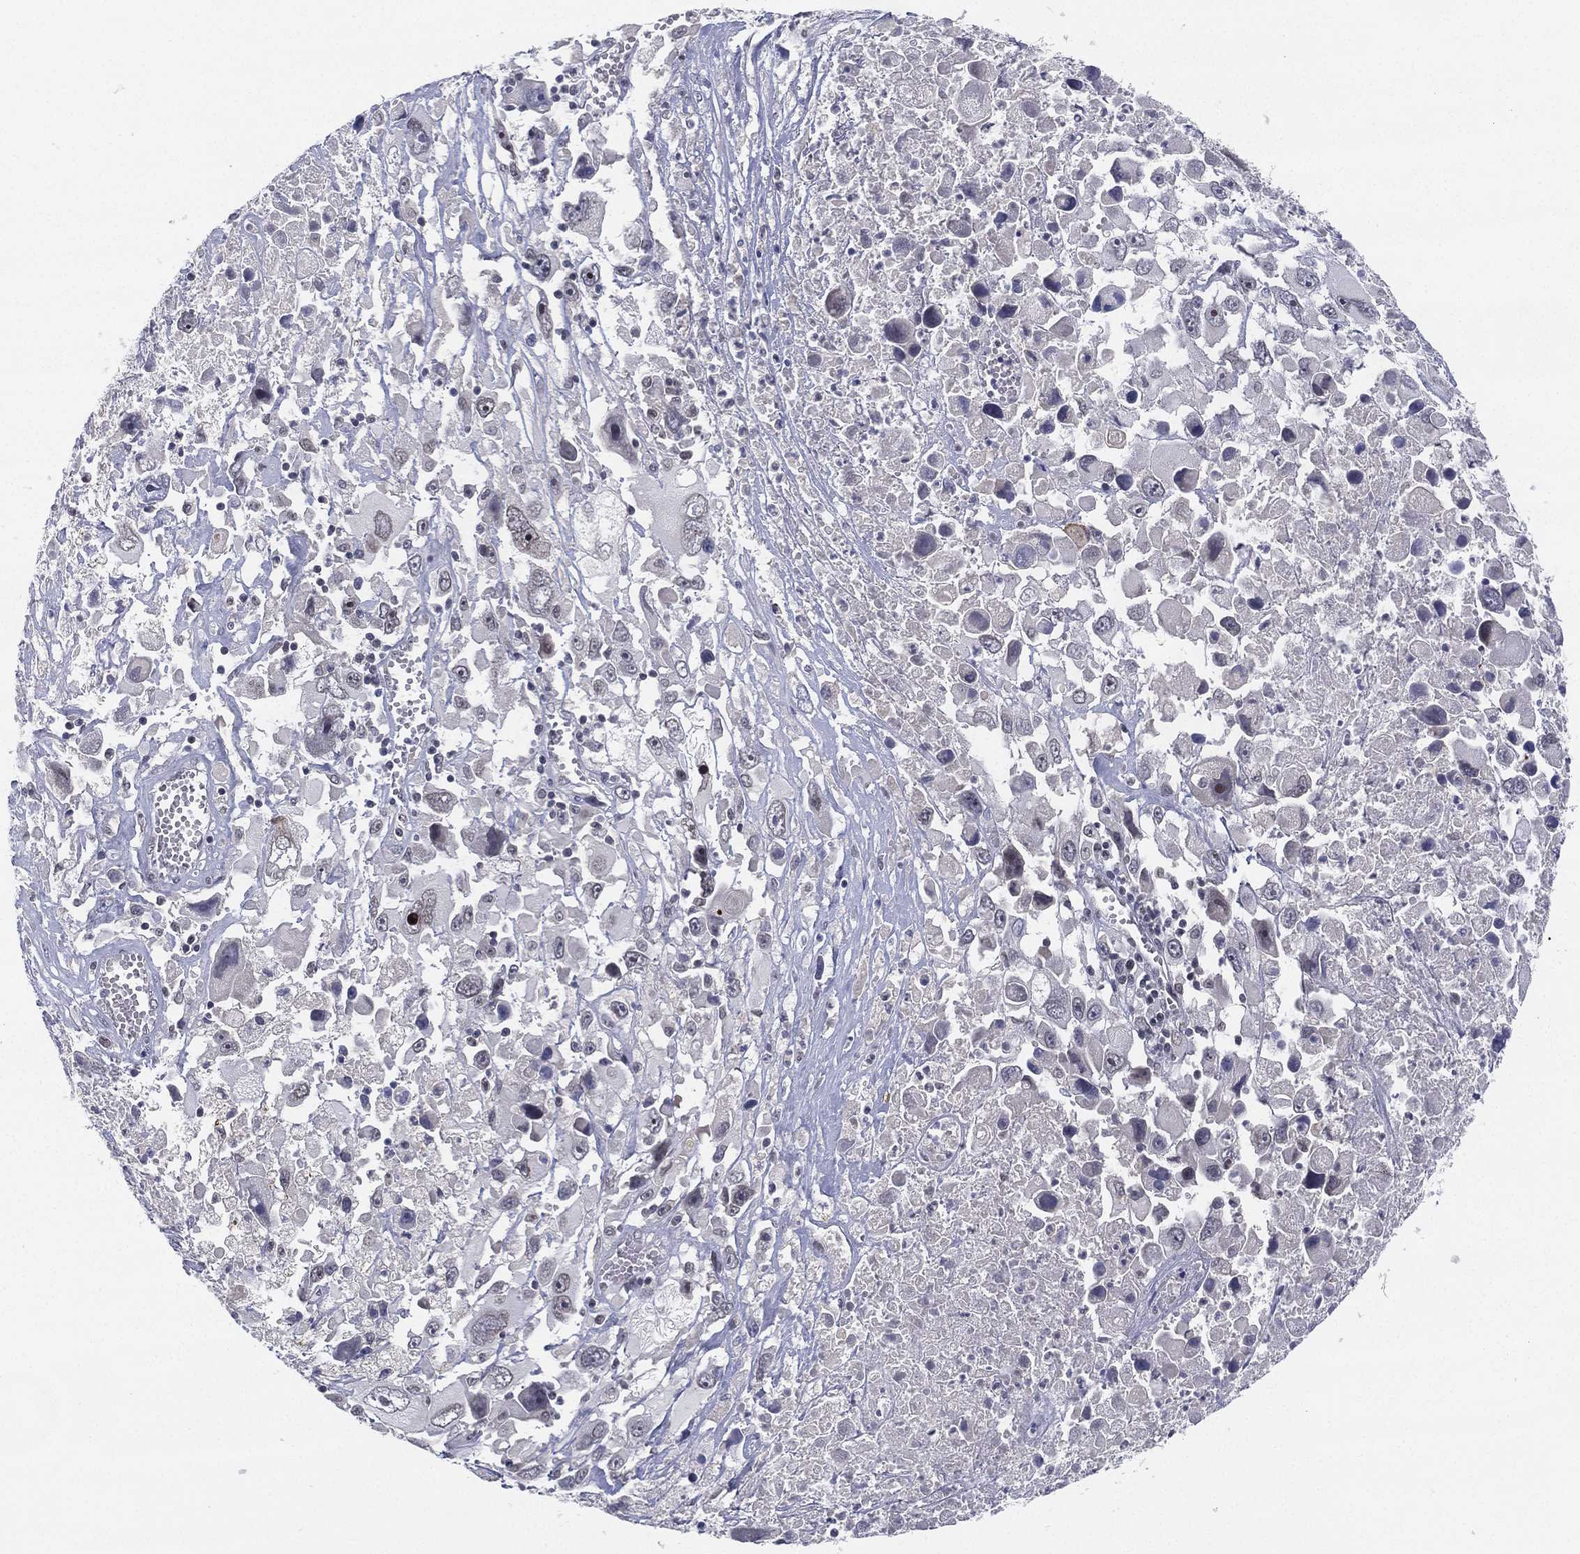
{"staining": {"intensity": "negative", "quantity": "none", "location": "none"}, "tissue": "melanoma", "cell_type": "Tumor cells", "image_type": "cancer", "snomed": [{"axis": "morphology", "description": "Malignant melanoma, Metastatic site"}, {"axis": "topography", "description": "Soft tissue"}], "caption": "Micrograph shows no significant protein positivity in tumor cells of malignant melanoma (metastatic site). Brightfield microscopy of IHC stained with DAB (brown) and hematoxylin (blue), captured at high magnification.", "gene": "MS4A8", "patient": {"sex": "male", "age": 50}}